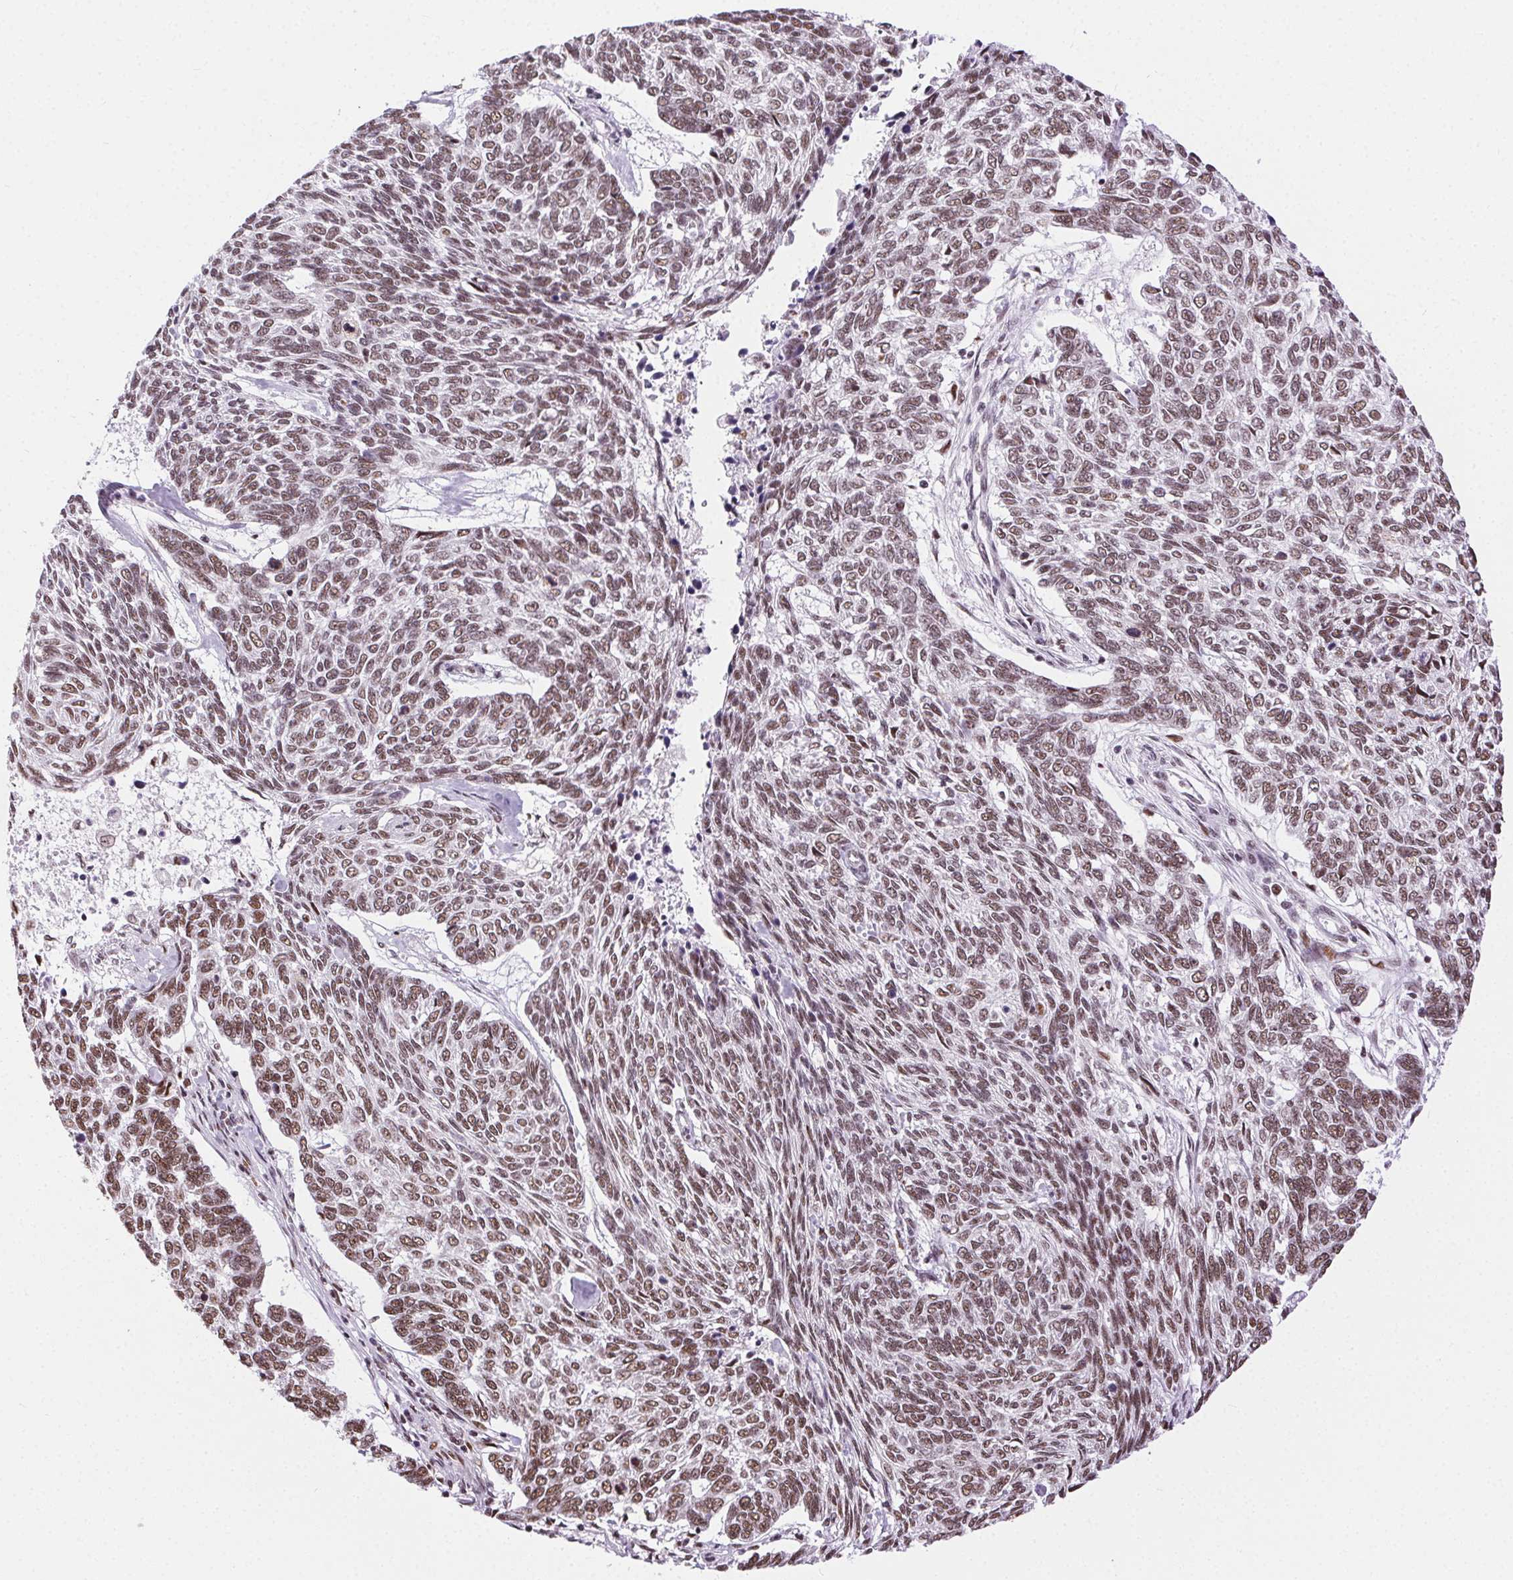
{"staining": {"intensity": "moderate", "quantity": ">75%", "location": "nuclear"}, "tissue": "skin cancer", "cell_type": "Tumor cells", "image_type": "cancer", "snomed": [{"axis": "morphology", "description": "Basal cell carcinoma"}, {"axis": "topography", "description": "Skin"}], "caption": "Skin cancer (basal cell carcinoma) stained with DAB immunohistochemistry reveals medium levels of moderate nuclear expression in approximately >75% of tumor cells.", "gene": "TRA2B", "patient": {"sex": "female", "age": 65}}